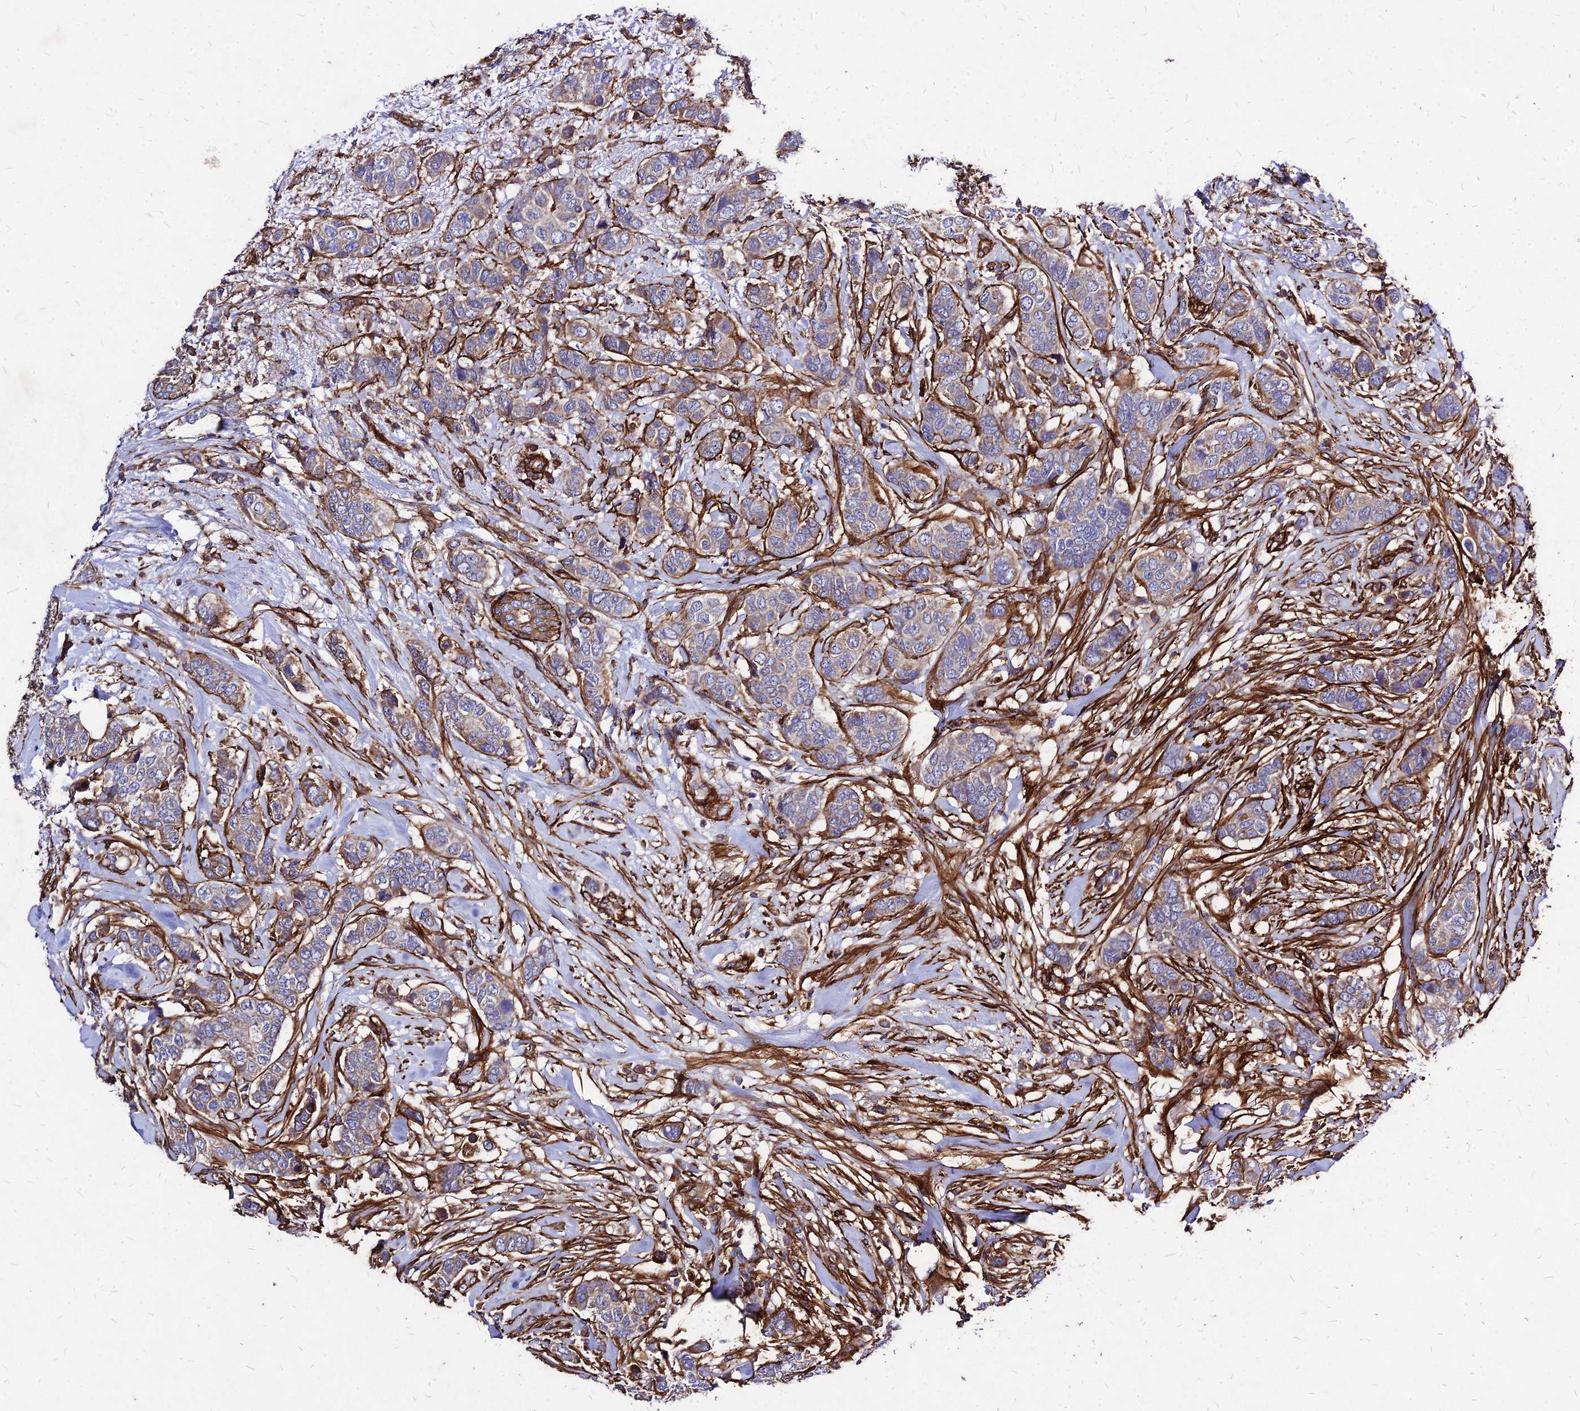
{"staining": {"intensity": "weak", "quantity": "25%-75%", "location": "cytoplasmic/membranous"}, "tissue": "breast cancer", "cell_type": "Tumor cells", "image_type": "cancer", "snomed": [{"axis": "morphology", "description": "Lobular carcinoma"}, {"axis": "topography", "description": "Breast"}], "caption": "Protein expression analysis of breast cancer demonstrates weak cytoplasmic/membranous expression in approximately 25%-75% of tumor cells. The protein is shown in brown color, while the nuclei are stained blue.", "gene": "EFCC1", "patient": {"sex": "female", "age": 51}}